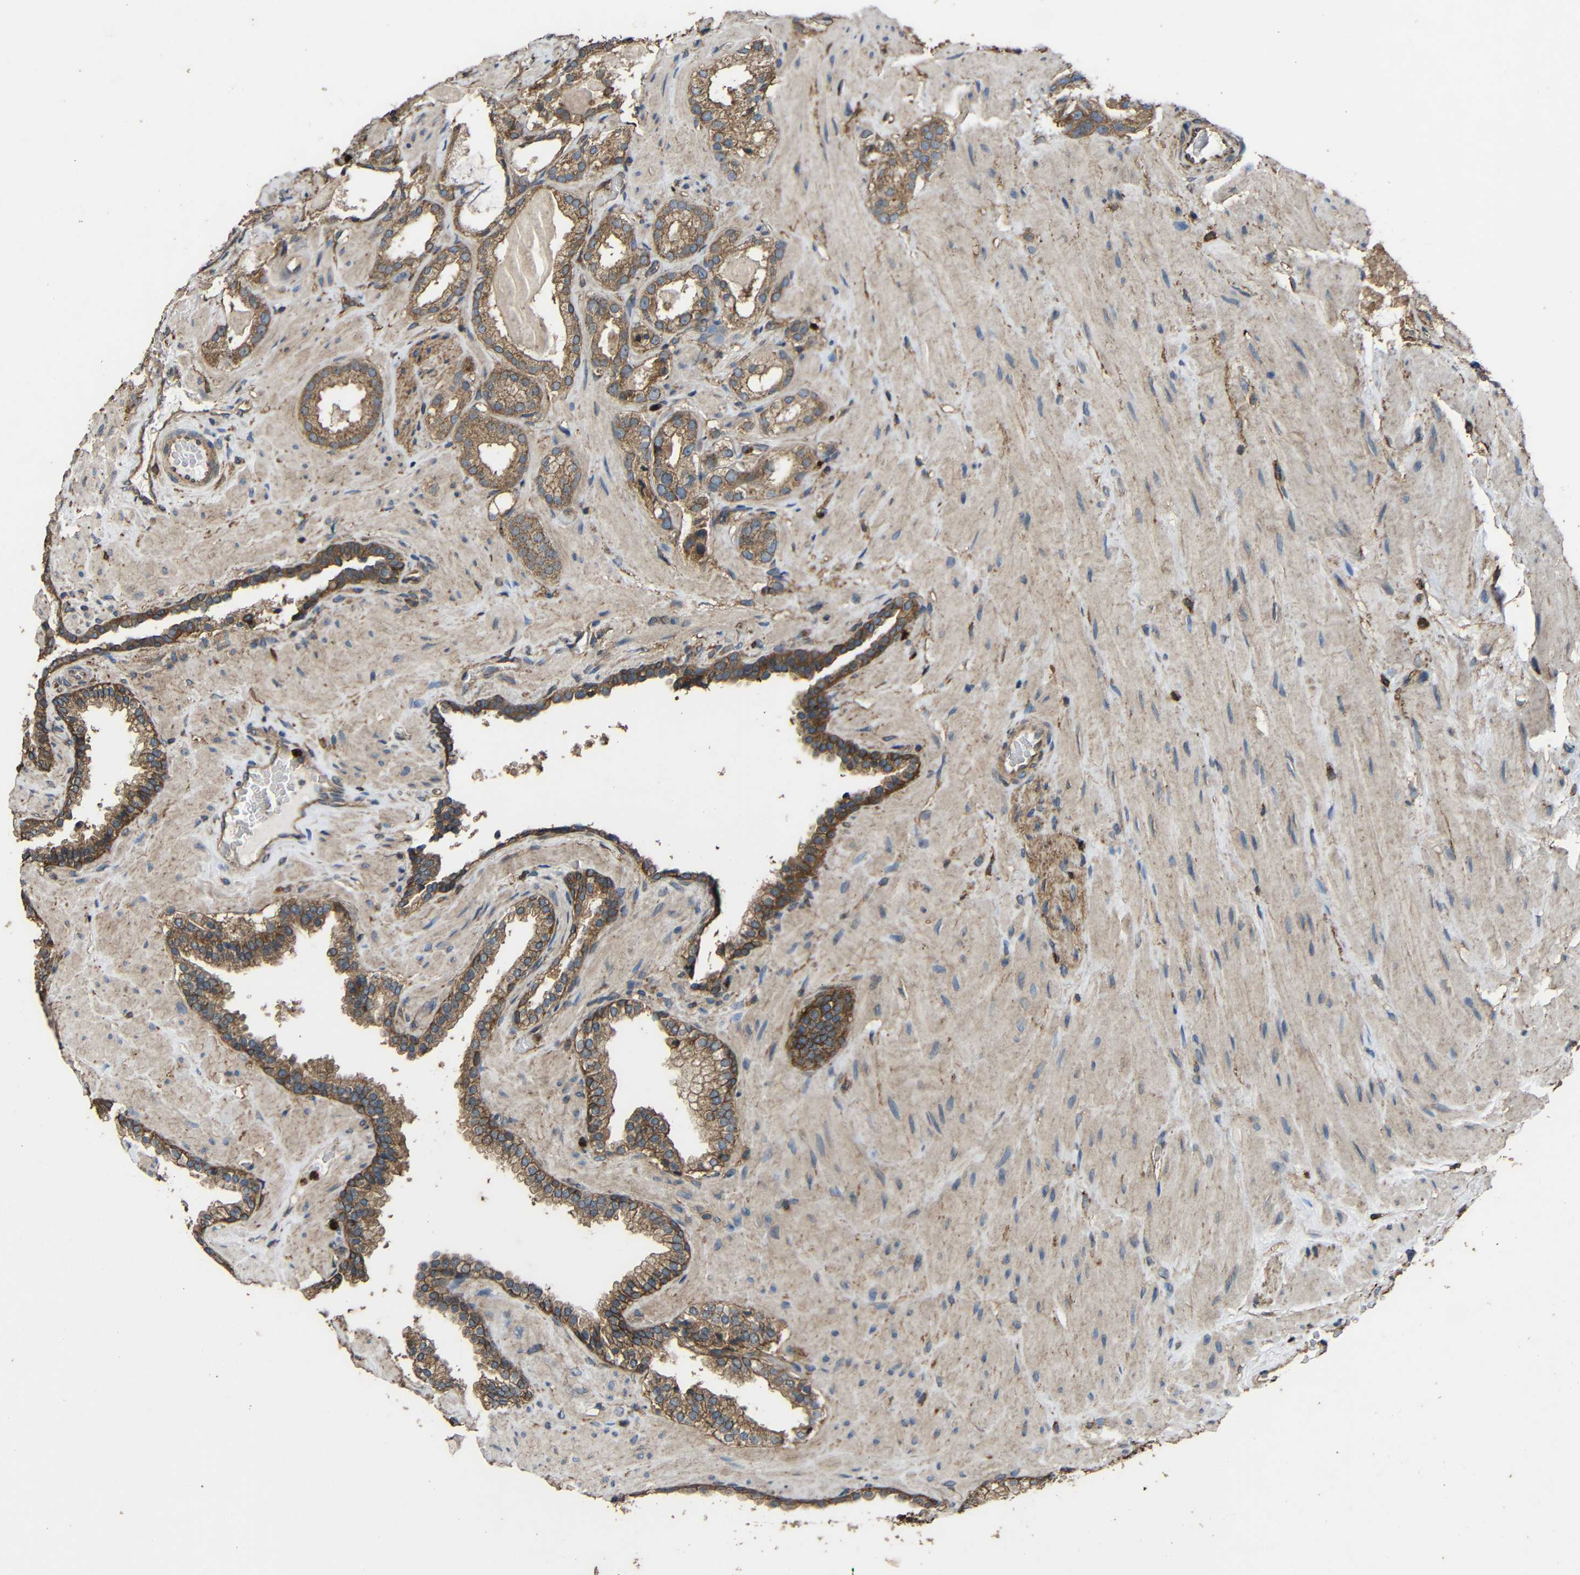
{"staining": {"intensity": "moderate", "quantity": ">75%", "location": "cytoplasmic/membranous"}, "tissue": "prostate cancer", "cell_type": "Tumor cells", "image_type": "cancer", "snomed": [{"axis": "morphology", "description": "Adenocarcinoma, High grade"}, {"axis": "topography", "description": "Prostate"}], "caption": "Adenocarcinoma (high-grade) (prostate) stained for a protein demonstrates moderate cytoplasmic/membranous positivity in tumor cells. (brown staining indicates protein expression, while blue staining denotes nuclei).", "gene": "TREM2", "patient": {"sex": "male", "age": 64}}